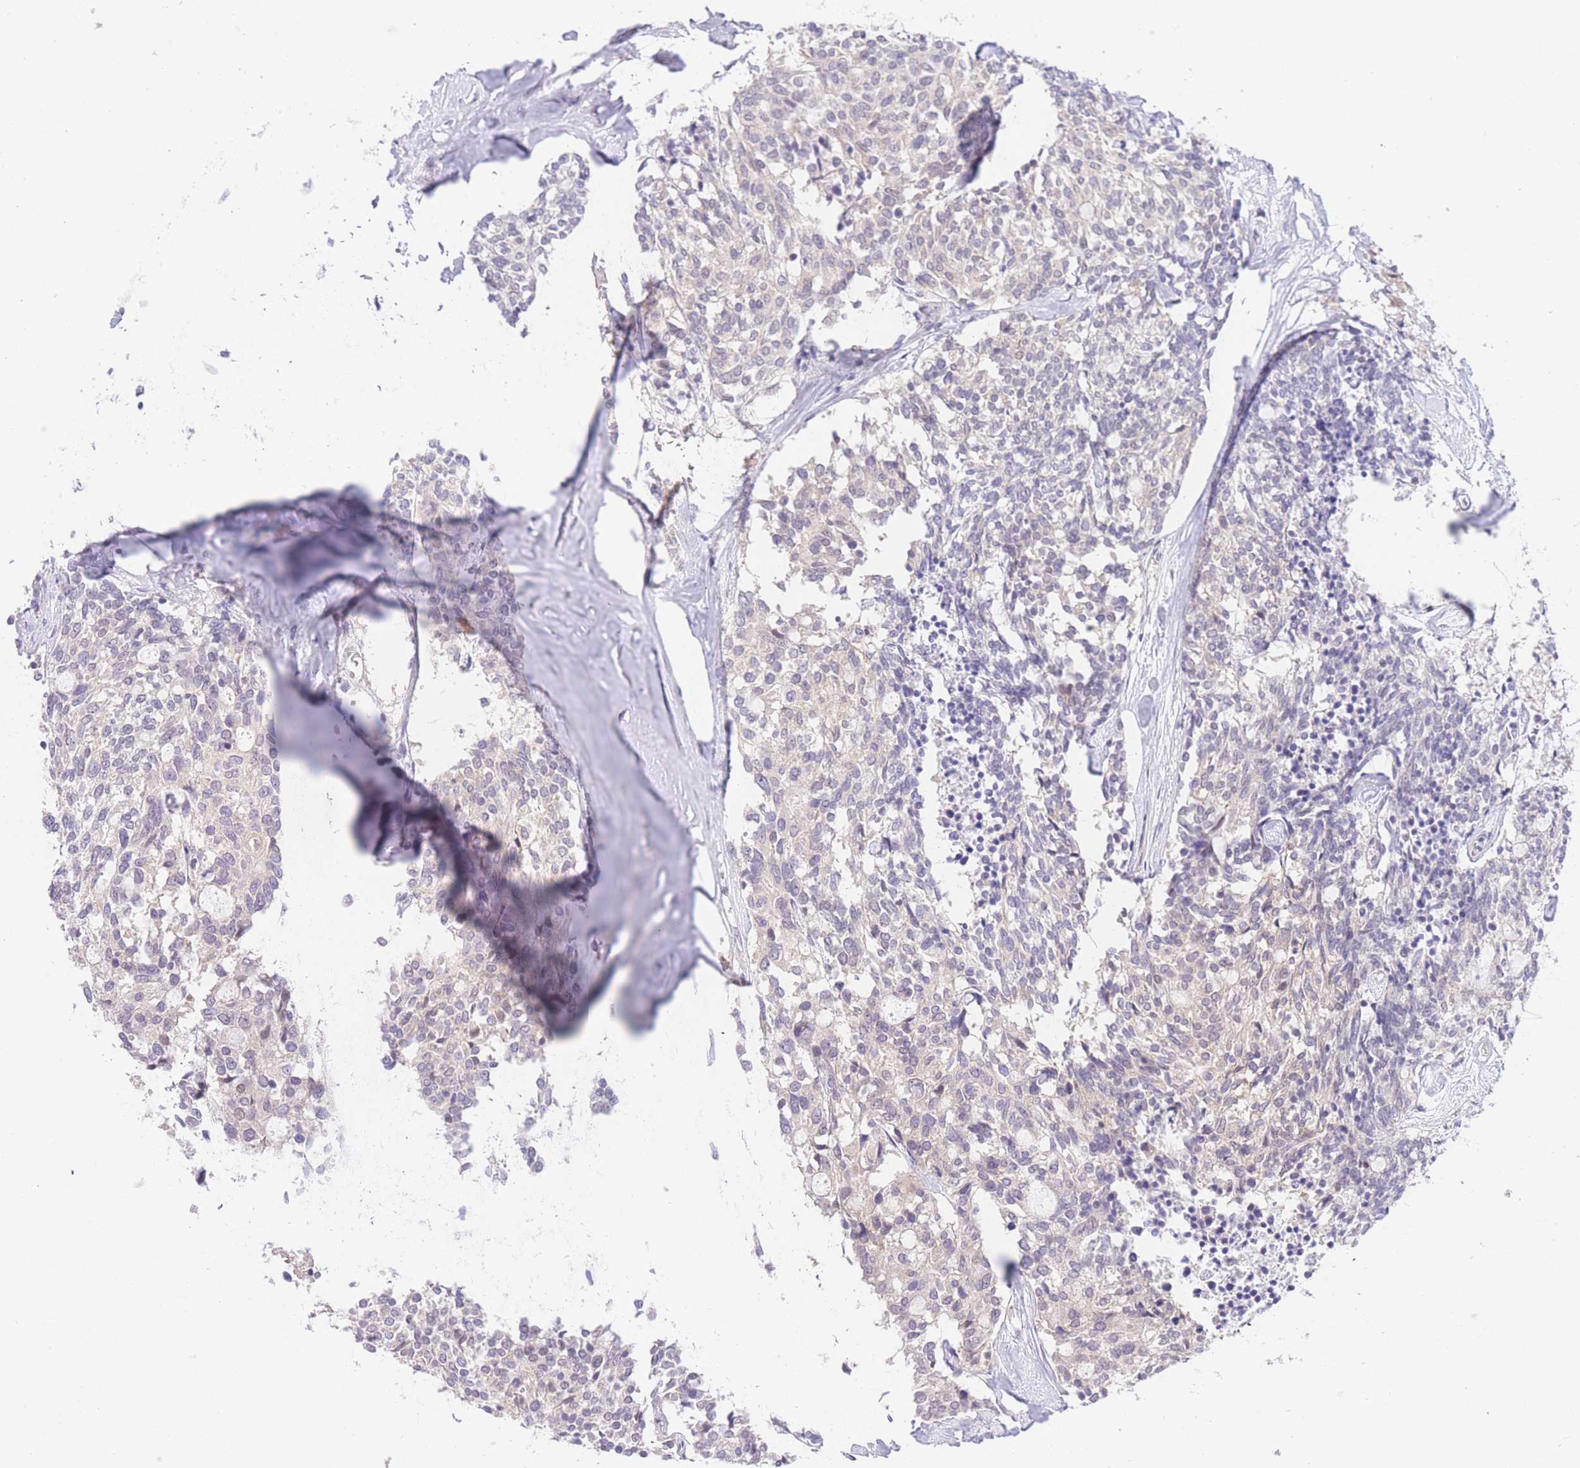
{"staining": {"intensity": "negative", "quantity": "none", "location": "none"}, "tissue": "carcinoid", "cell_type": "Tumor cells", "image_type": "cancer", "snomed": [{"axis": "morphology", "description": "Carcinoid, malignant, NOS"}, {"axis": "topography", "description": "Pancreas"}], "caption": "The immunohistochemistry micrograph has no significant expression in tumor cells of carcinoid tissue. (Brightfield microscopy of DAB immunohistochemistry at high magnification).", "gene": "STK39", "patient": {"sex": "female", "age": 54}}